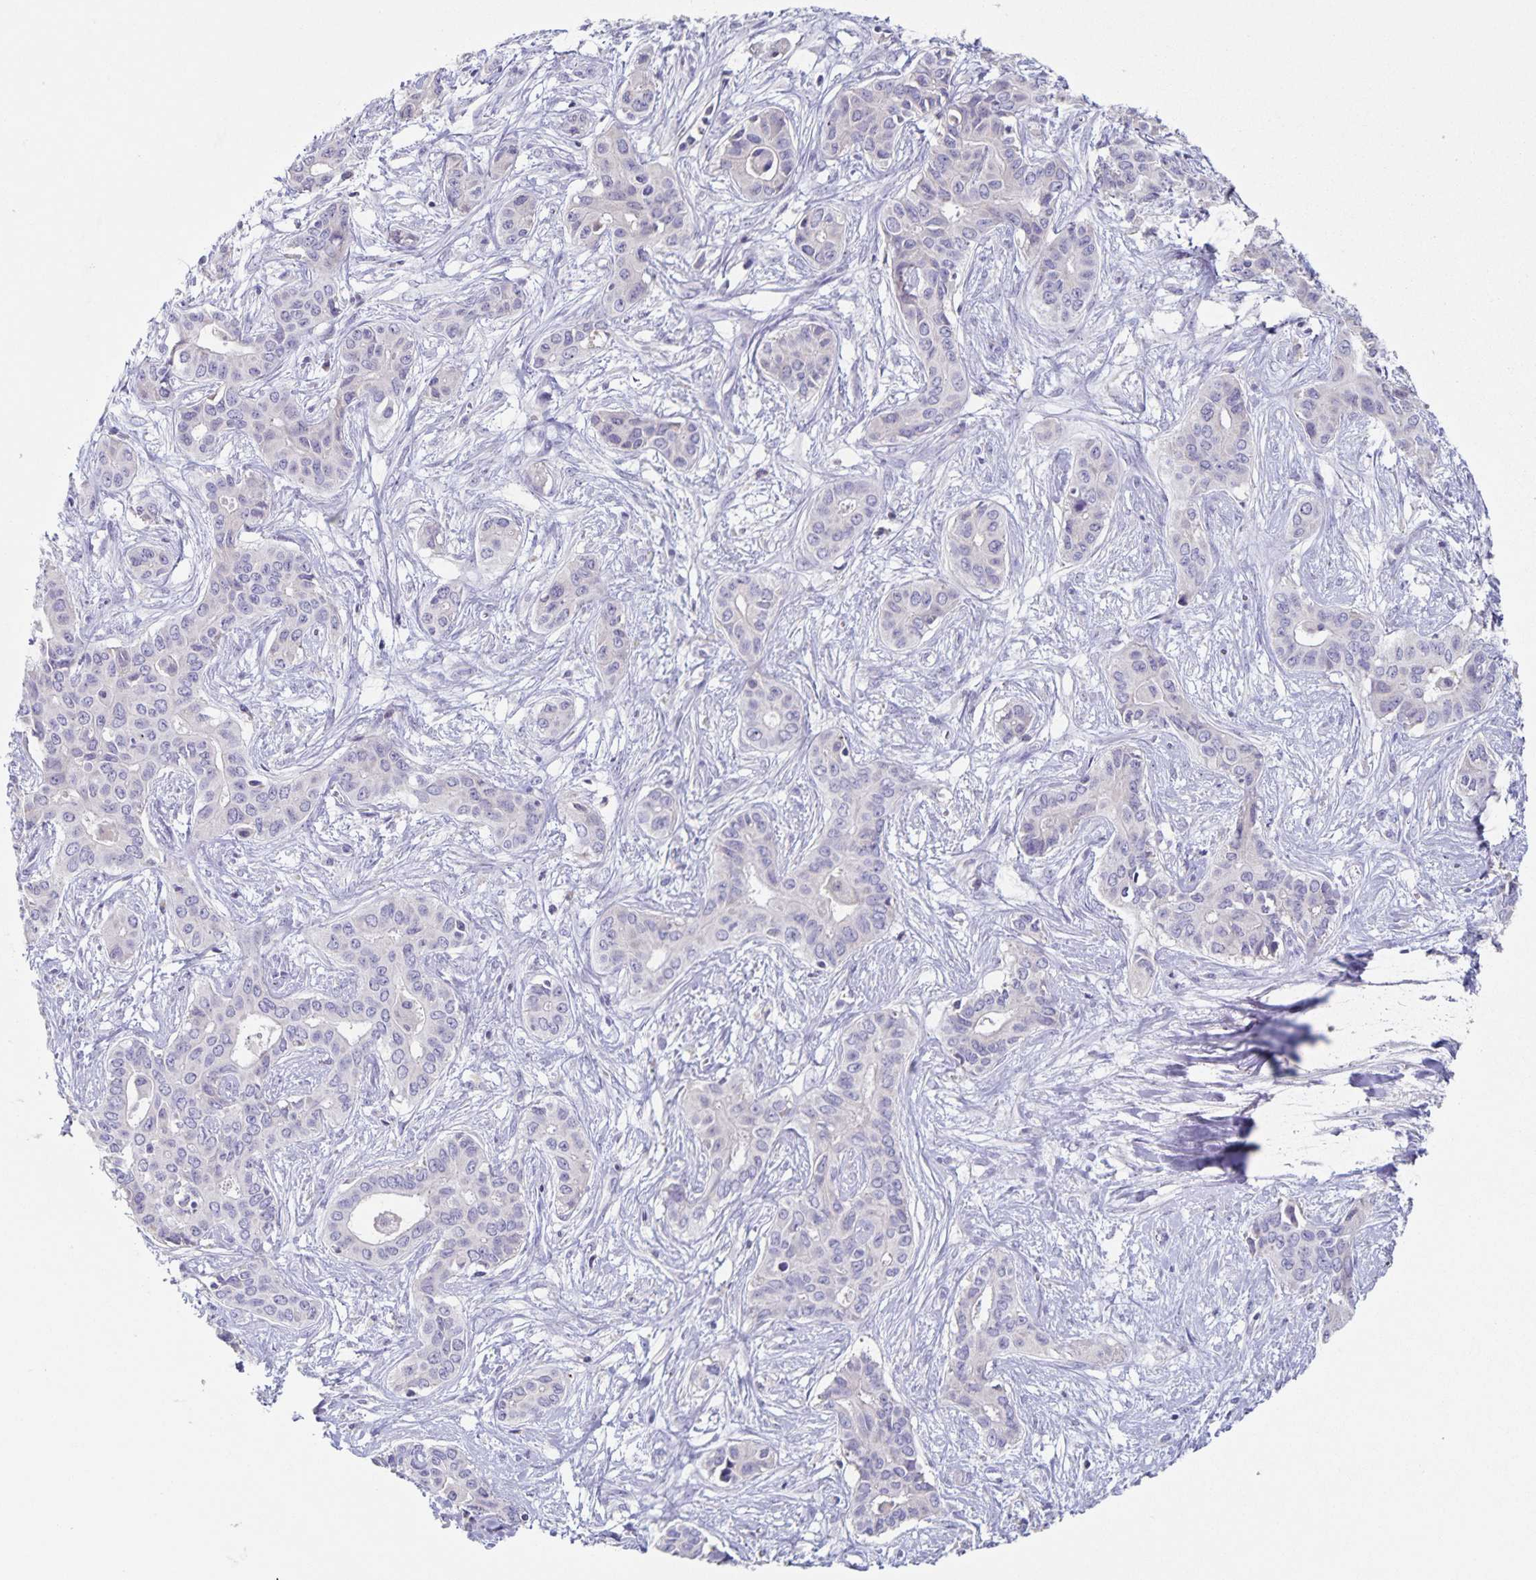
{"staining": {"intensity": "moderate", "quantity": "<25%", "location": "cytoplasmic/membranous"}, "tissue": "liver cancer", "cell_type": "Tumor cells", "image_type": "cancer", "snomed": [{"axis": "morphology", "description": "Cholangiocarcinoma"}, {"axis": "topography", "description": "Liver"}], "caption": "An image showing moderate cytoplasmic/membranous staining in approximately <25% of tumor cells in liver cancer (cholangiocarcinoma), as visualized by brown immunohistochemical staining.", "gene": "RPL36A", "patient": {"sex": "female", "age": 65}}